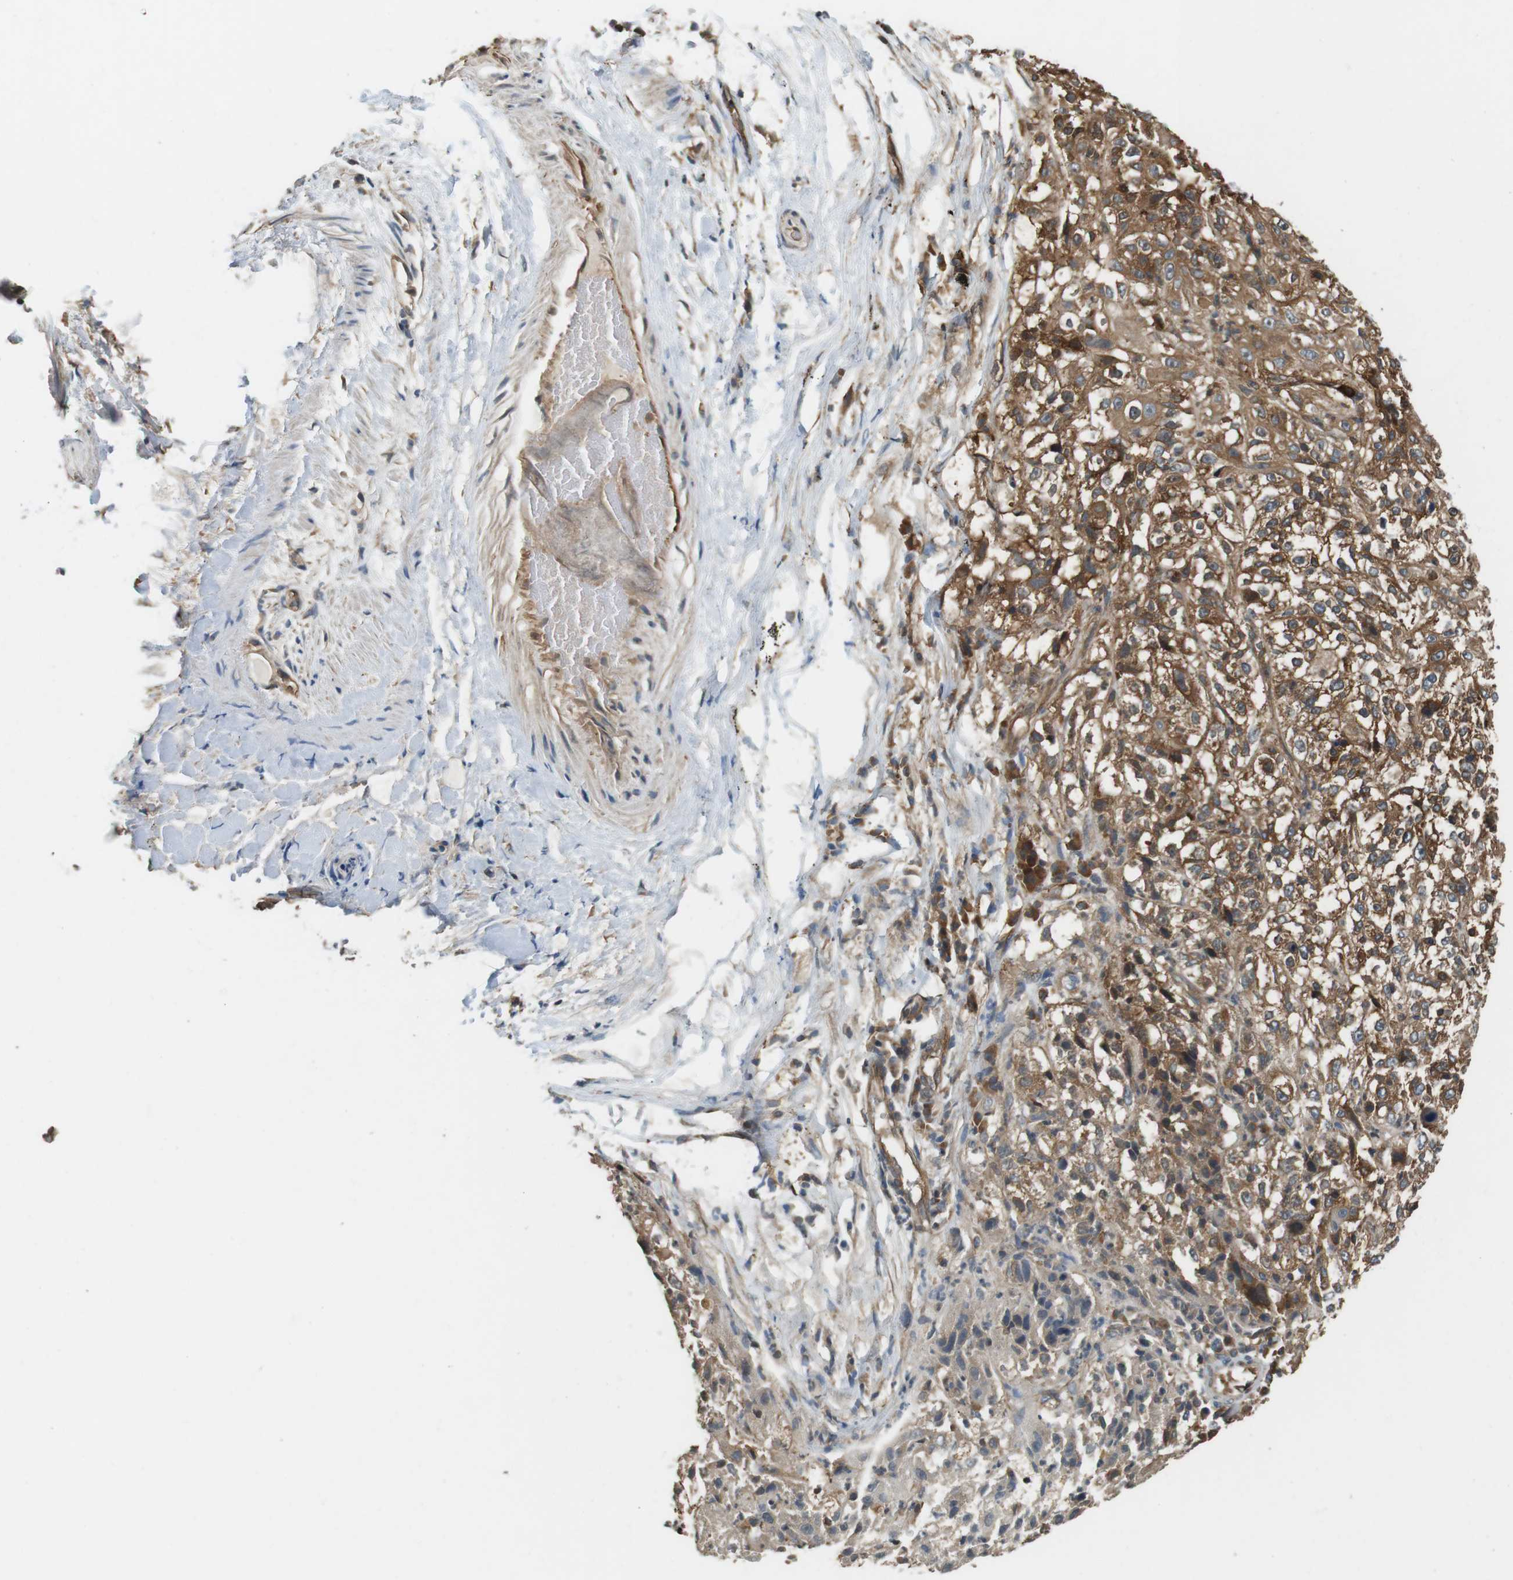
{"staining": {"intensity": "moderate", "quantity": "25%-75%", "location": "cytoplasmic/membranous"}, "tissue": "lung cancer", "cell_type": "Tumor cells", "image_type": "cancer", "snomed": [{"axis": "morphology", "description": "Inflammation, NOS"}, {"axis": "morphology", "description": "Squamous cell carcinoma, NOS"}, {"axis": "topography", "description": "Lymph node"}, {"axis": "topography", "description": "Soft tissue"}, {"axis": "topography", "description": "Lung"}], "caption": "Protein staining demonstrates moderate cytoplasmic/membranous staining in about 25%-75% of tumor cells in lung cancer (squamous cell carcinoma).", "gene": "PA2G4", "patient": {"sex": "male", "age": 66}}